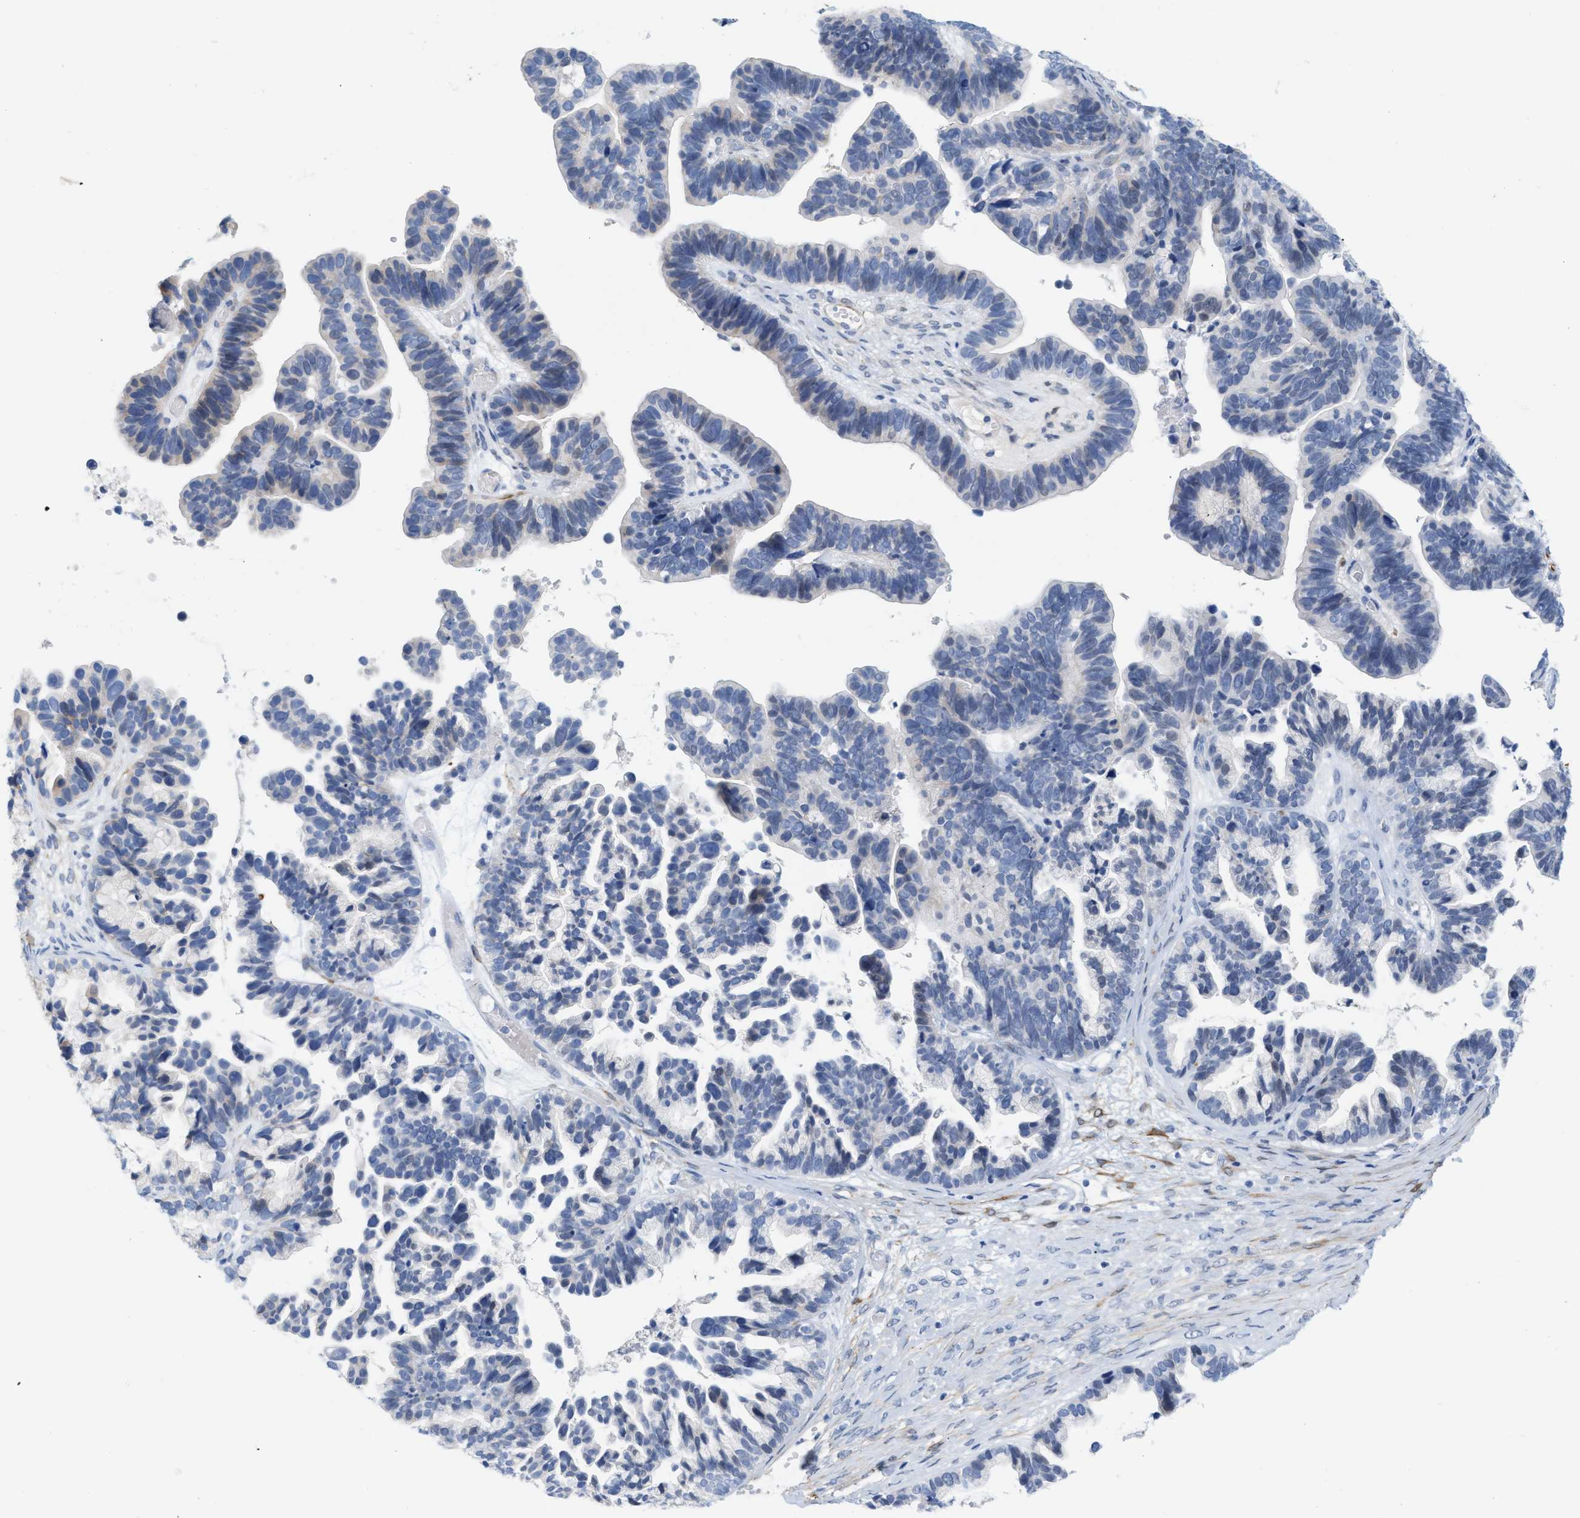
{"staining": {"intensity": "negative", "quantity": "none", "location": "none"}, "tissue": "ovarian cancer", "cell_type": "Tumor cells", "image_type": "cancer", "snomed": [{"axis": "morphology", "description": "Cystadenocarcinoma, serous, NOS"}, {"axis": "topography", "description": "Ovary"}], "caption": "A high-resolution histopathology image shows immunohistochemistry staining of ovarian serous cystadenocarcinoma, which exhibits no significant expression in tumor cells.", "gene": "TAGLN", "patient": {"sex": "female", "age": 56}}